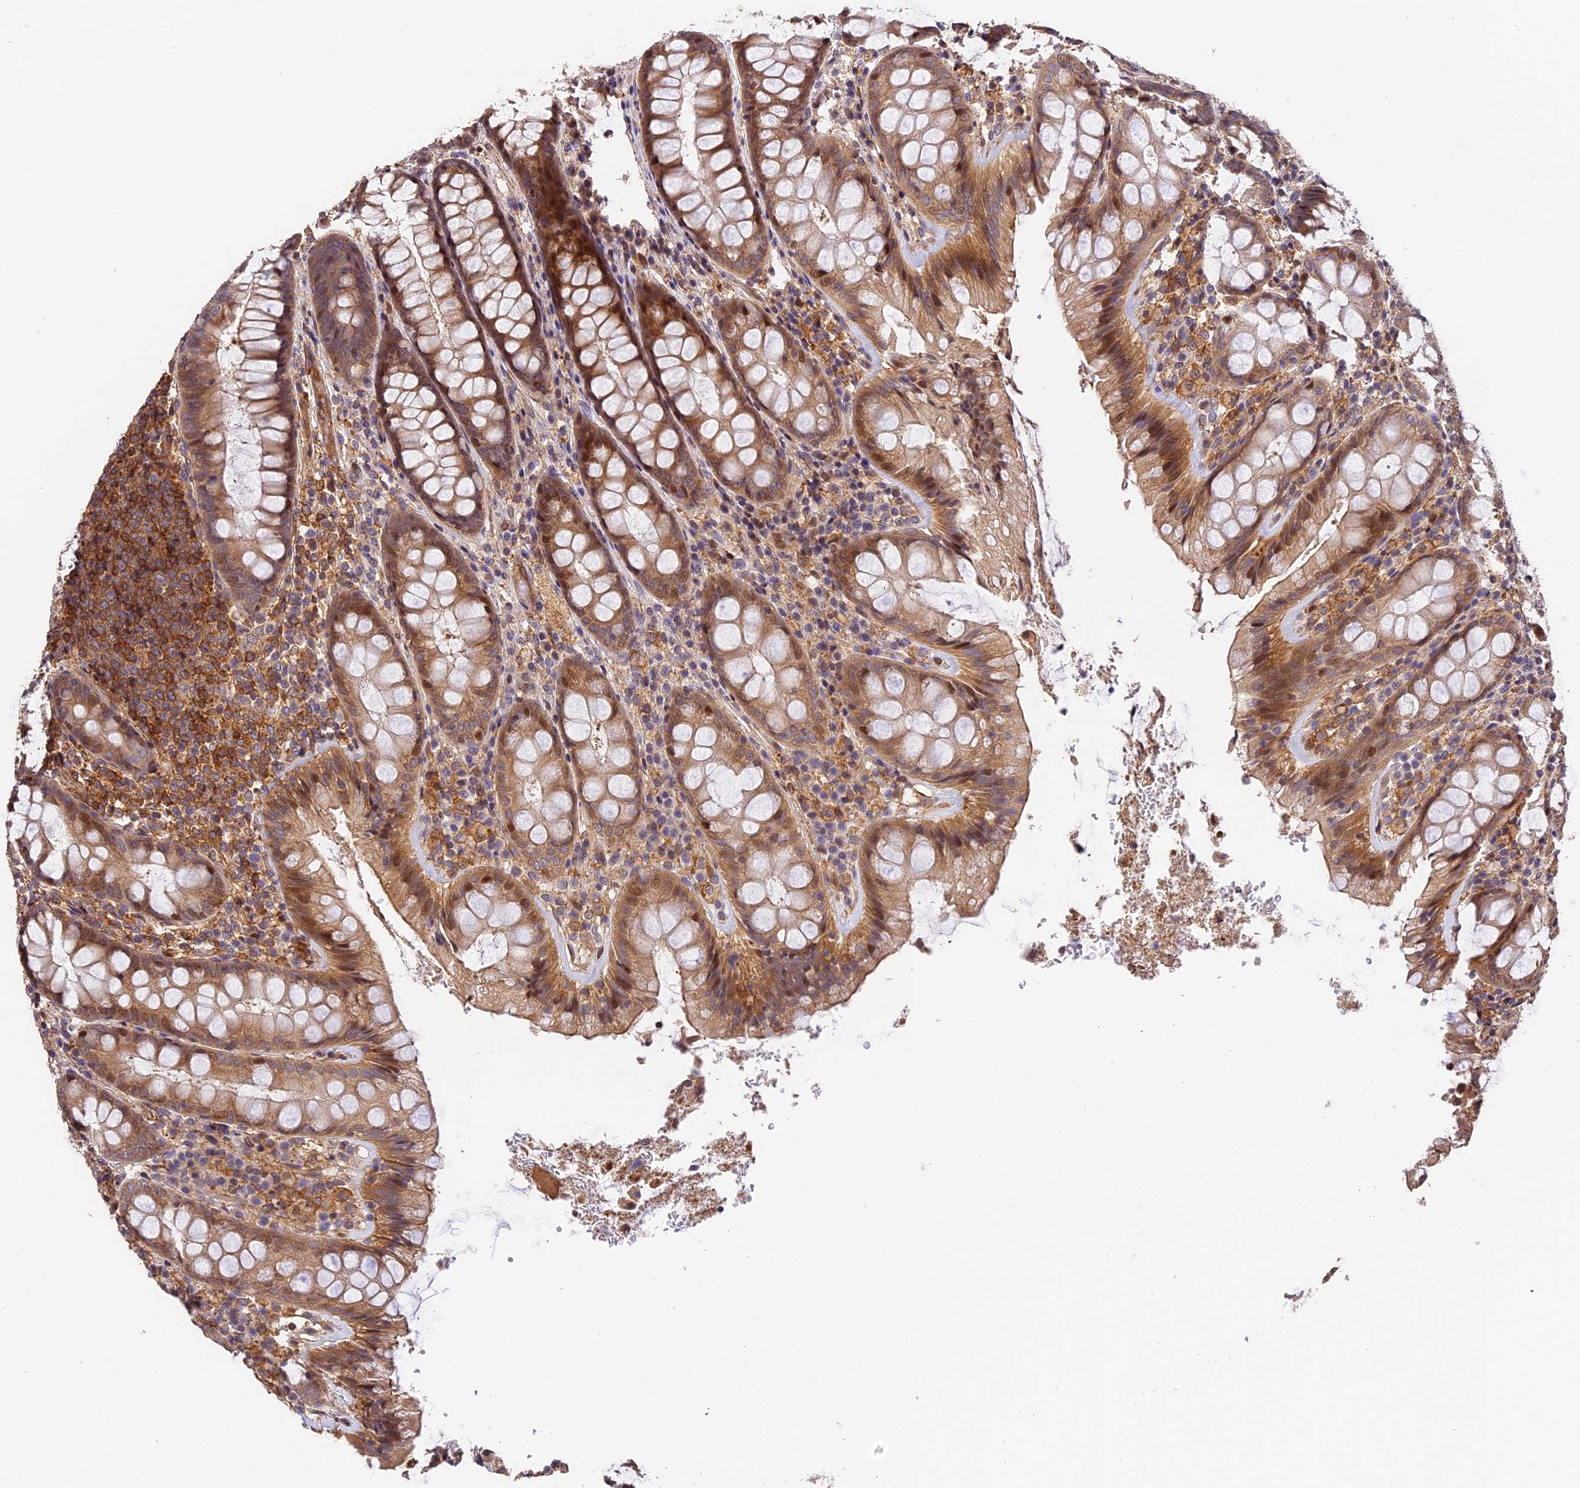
{"staining": {"intensity": "moderate", "quantity": ">75%", "location": "cytoplasmic/membranous,nuclear"}, "tissue": "rectum", "cell_type": "Glandular cells", "image_type": "normal", "snomed": [{"axis": "morphology", "description": "Normal tissue, NOS"}, {"axis": "topography", "description": "Rectum"}], "caption": "Immunohistochemical staining of benign rectum displays medium levels of moderate cytoplasmic/membranous,nuclear positivity in approximately >75% of glandular cells.", "gene": "ARHGAP17", "patient": {"sex": "male", "age": 83}}